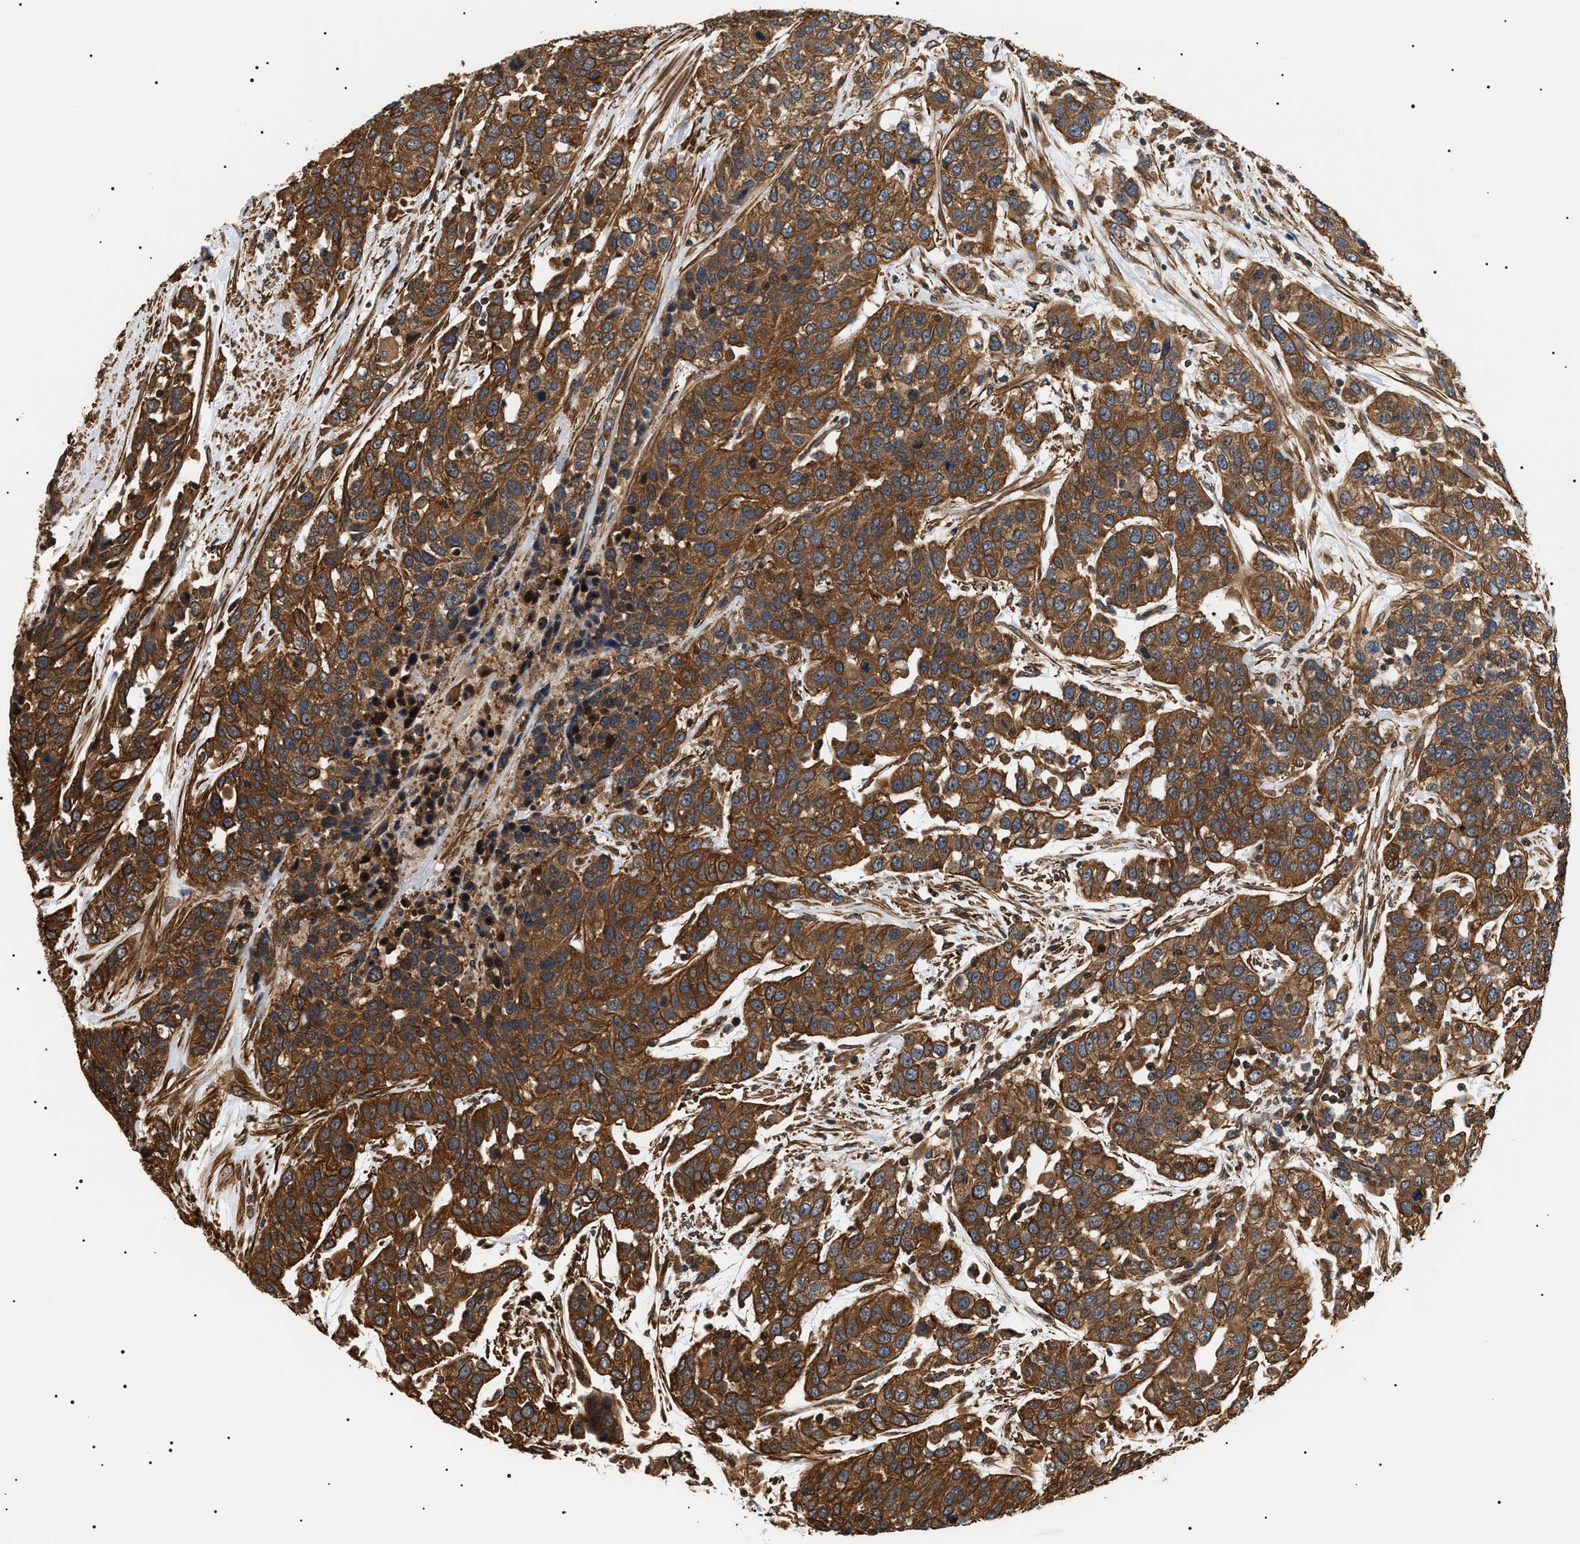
{"staining": {"intensity": "strong", "quantity": ">75%", "location": "cytoplasmic/membranous"}, "tissue": "urothelial cancer", "cell_type": "Tumor cells", "image_type": "cancer", "snomed": [{"axis": "morphology", "description": "Urothelial carcinoma, High grade"}, {"axis": "topography", "description": "Urinary bladder"}], "caption": "Tumor cells display strong cytoplasmic/membranous expression in approximately >75% of cells in urothelial carcinoma (high-grade).", "gene": "SH3GLB2", "patient": {"sex": "female", "age": 80}}